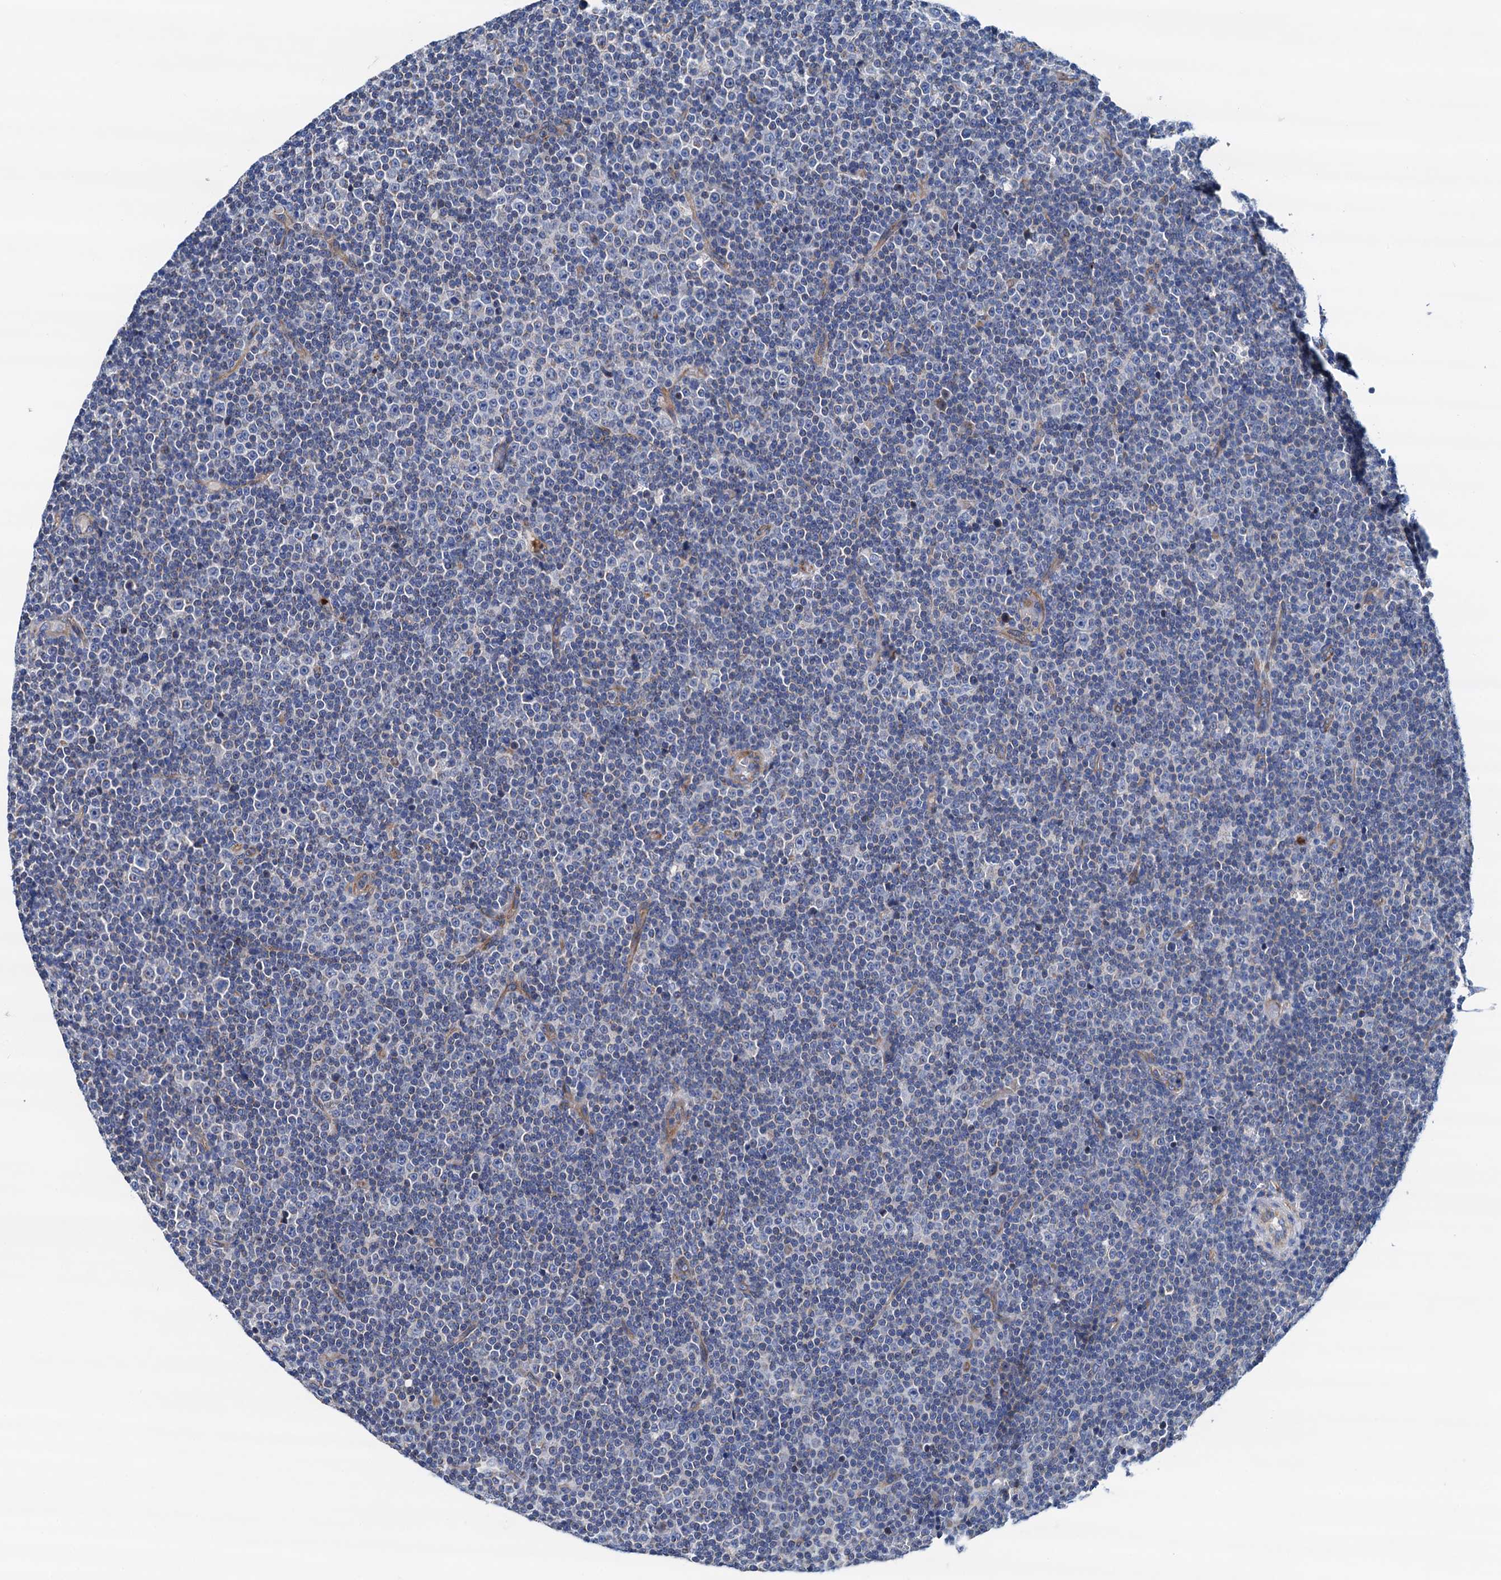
{"staining": {"intensity": "negative", "quantity": "none", "location": "none"}, "tissue": "lymphoma", "cell_type": "Tumor cells", "image_type": "cancer", "snomed": [{"axis": "morphology", "description": "Malignant lymphoma, non-Hodgkin's type, Low grade"}, {"axis": "topography", "description": "Lymph node"}], "caption": "IHC histopathology image of neoplastic tissue: human lymphoma stained with DAB demonstrates no significant protein positivity in tumor cells.", "gene": "RASSF9", "patient": {"sex": "female", "age": 67}}